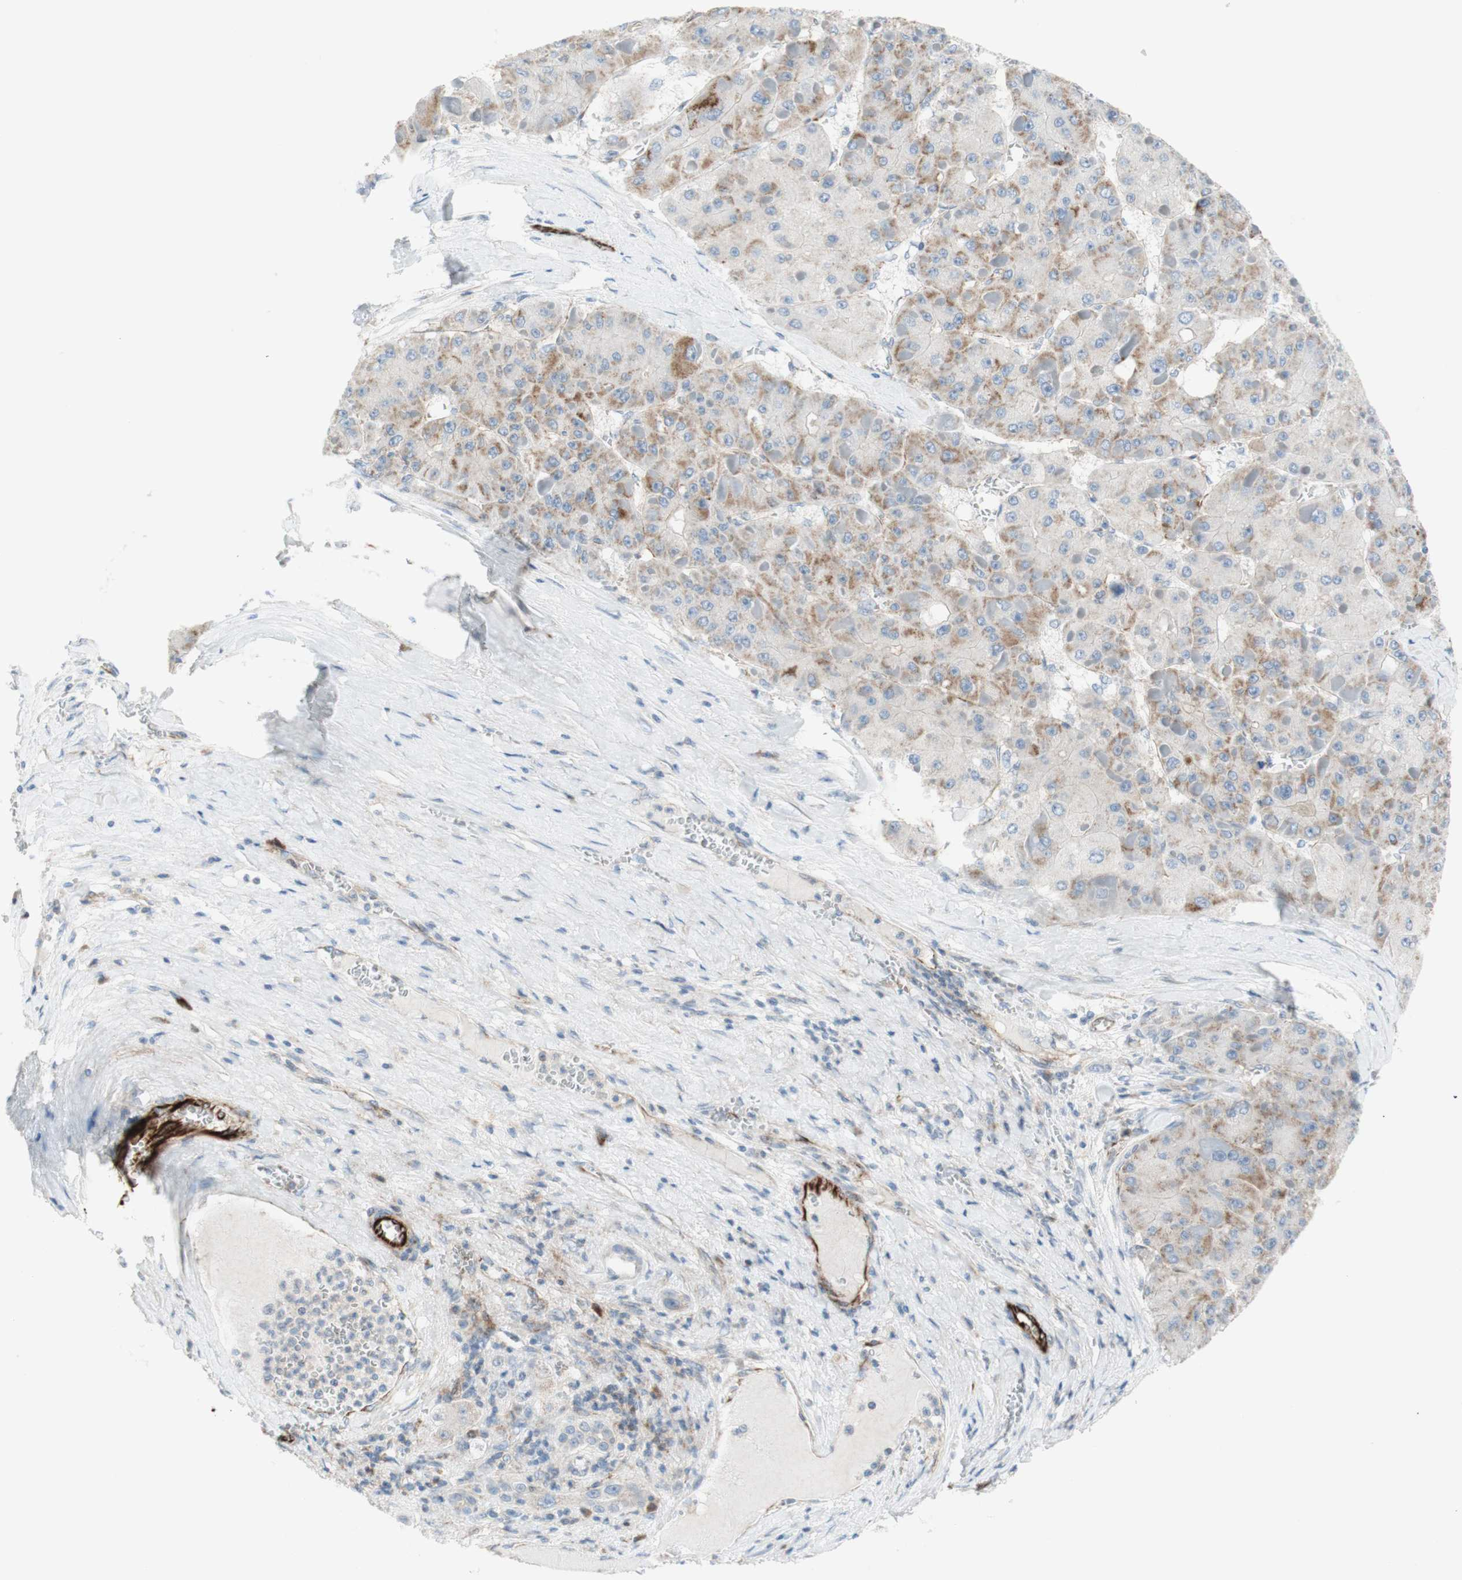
{"staining": {"intensity": "moderate", "quantity": ">75%", "location": "cytoplasmic/membranous"}, "tissue": "liver cancer", "cell_type": "Tumor cells", "image_type": "cancer", "snomed": [{"axis": "morphology", "description": "Carcinoma, Hepatocellular, NOS"}, {"axis": "topography", "description": "Liver"}], "caption": "Immunohistochemistry of hepatocellular carcinoma (liver) demonstrates medium levels of moderate cytoplasmic/membranous expression in approximately >75% of tumor cells.", "gene": "POU2AF1", "patient": {"sex": "female", "age": 73}}